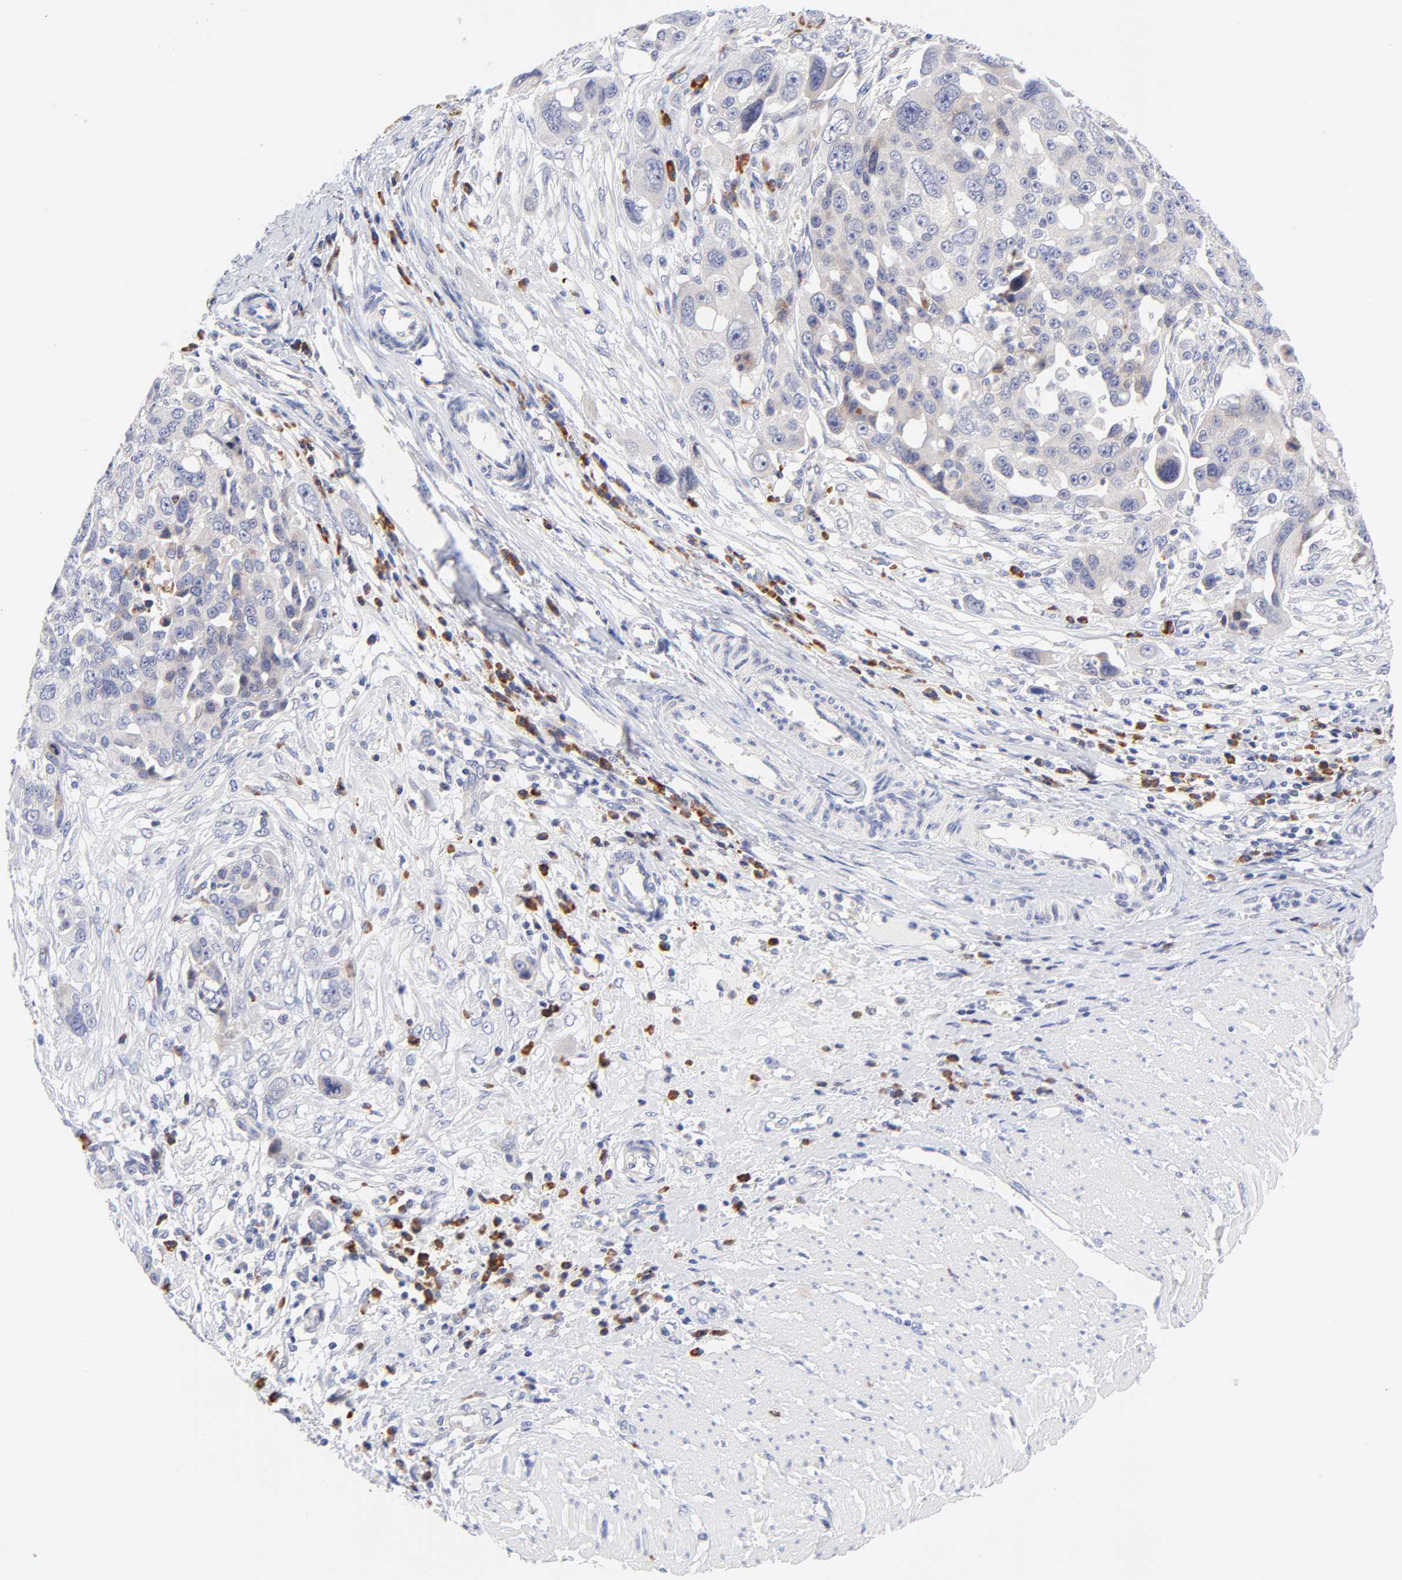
{"staining": {"intensity": "moderate", "quantity": ">75%", "location": "cytoplasmic/membranous"}, "tissue": "ovarian cancer", "cell_type": "Tumor cells", "image_type": "cancer", "snomed": [{"axis": "morphology", "description": "Carcinoma, endometroid"}, {"axis": "topography", "description": "Ovary"}], "caption": "Protein staining of ovarian cancer (endometroid carcinoma) tissue reveals moderate cytoplasmic/membranous expression in approximately >75% of tumor cells.", "gene": "AFF2", "patient": {"sex": "female", "age": 75}}